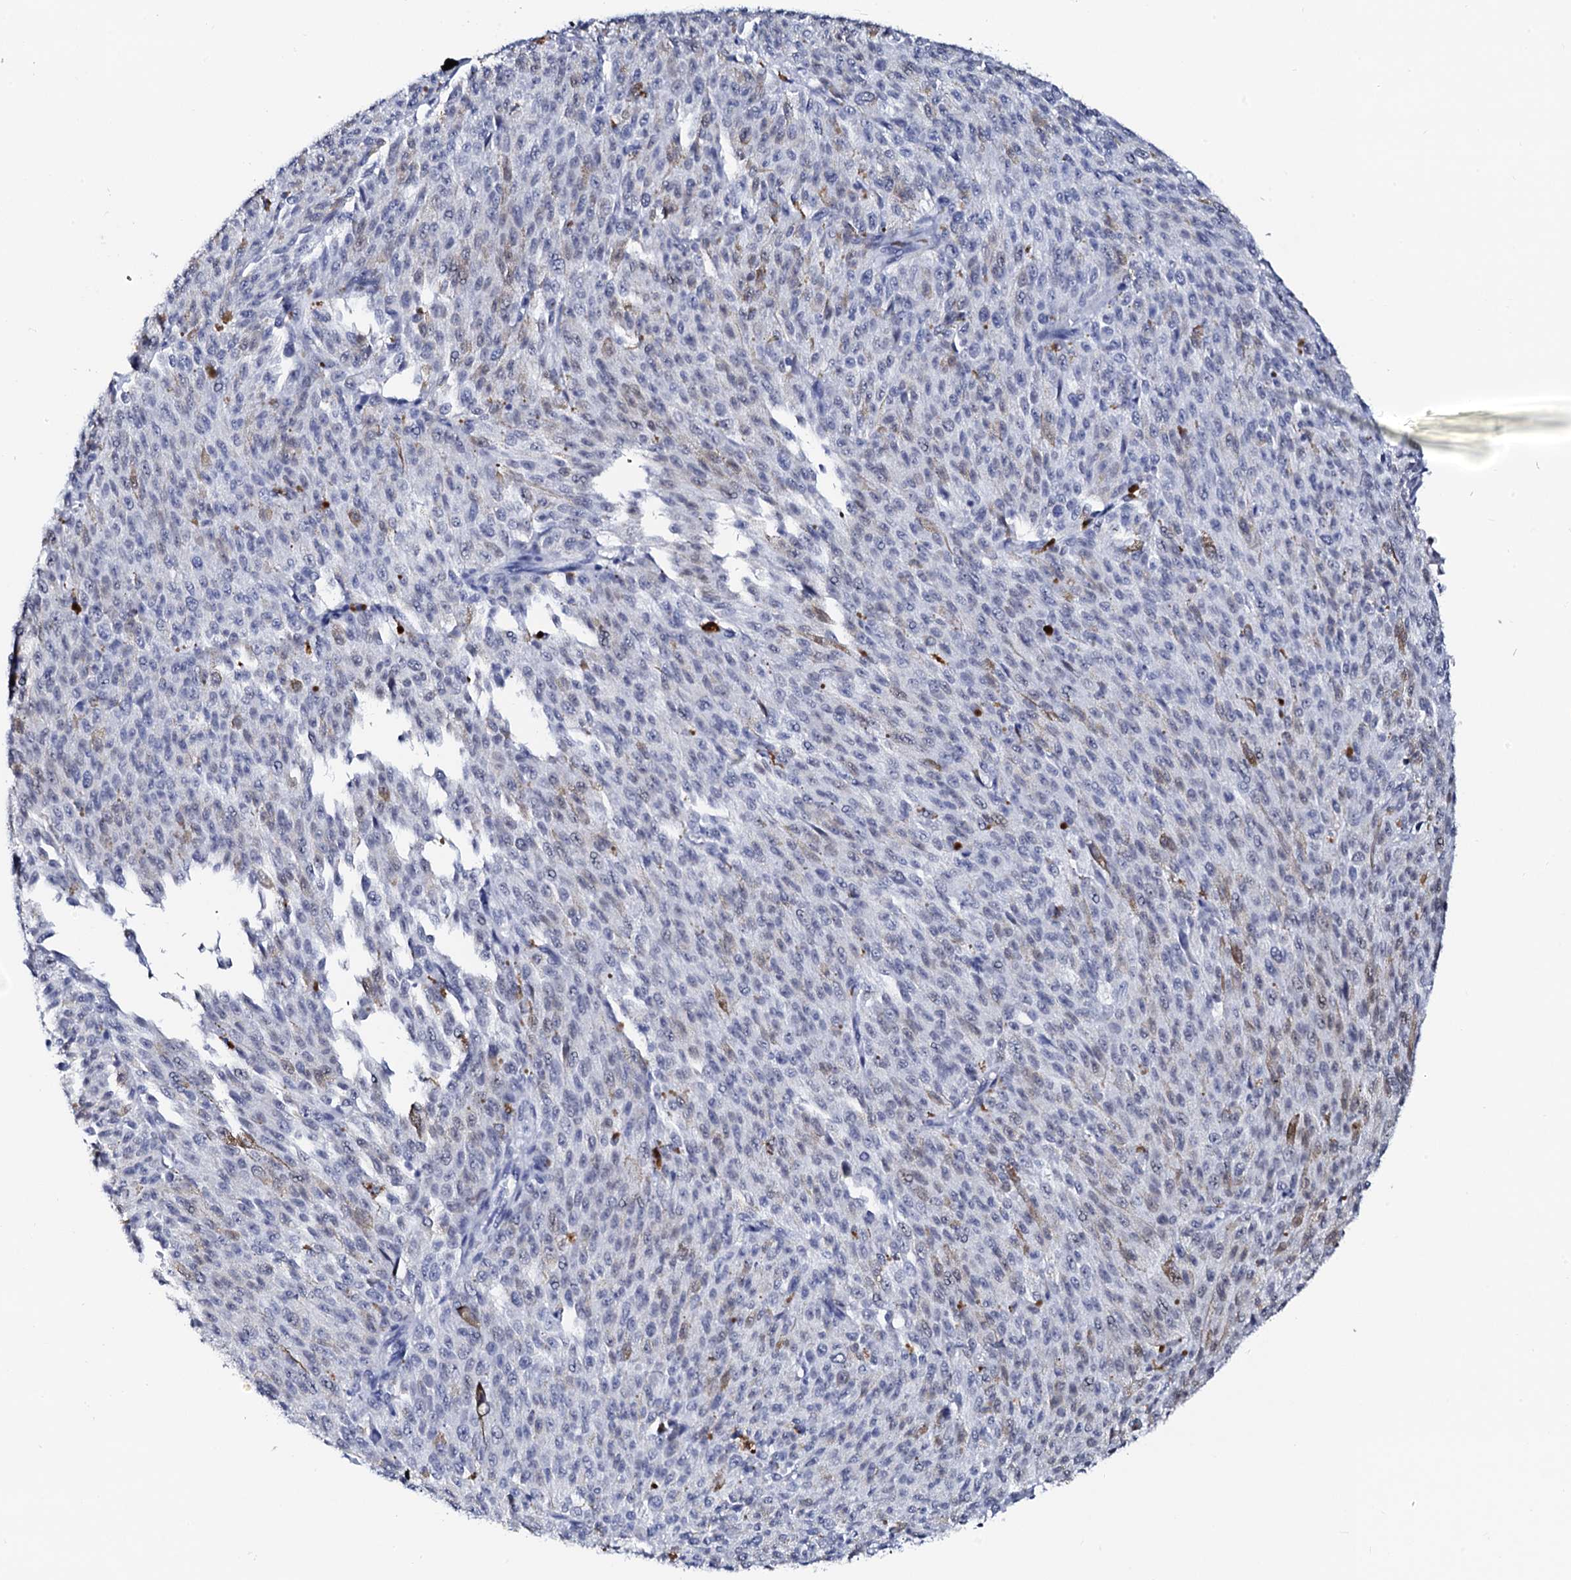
{"staining": {"intensity": "negative", "quantity": "none", "location": "none"}, "tissue": "melanoma", "cell_type": "Tumor cells", "image_type": "cancer", "snomed": [{"axis": "morphology", "description": "Malignant melanoma, NOS"}, {"axis": "topography", "description": "Skin"}], "caption": "DAB (3,3'-diaminobenzidine) immunohistochemical staining of melanoma reveals no significant expression in tumor cells.", "gene": "SPATA19", "patient": {"sex": "female", "age": 52}}